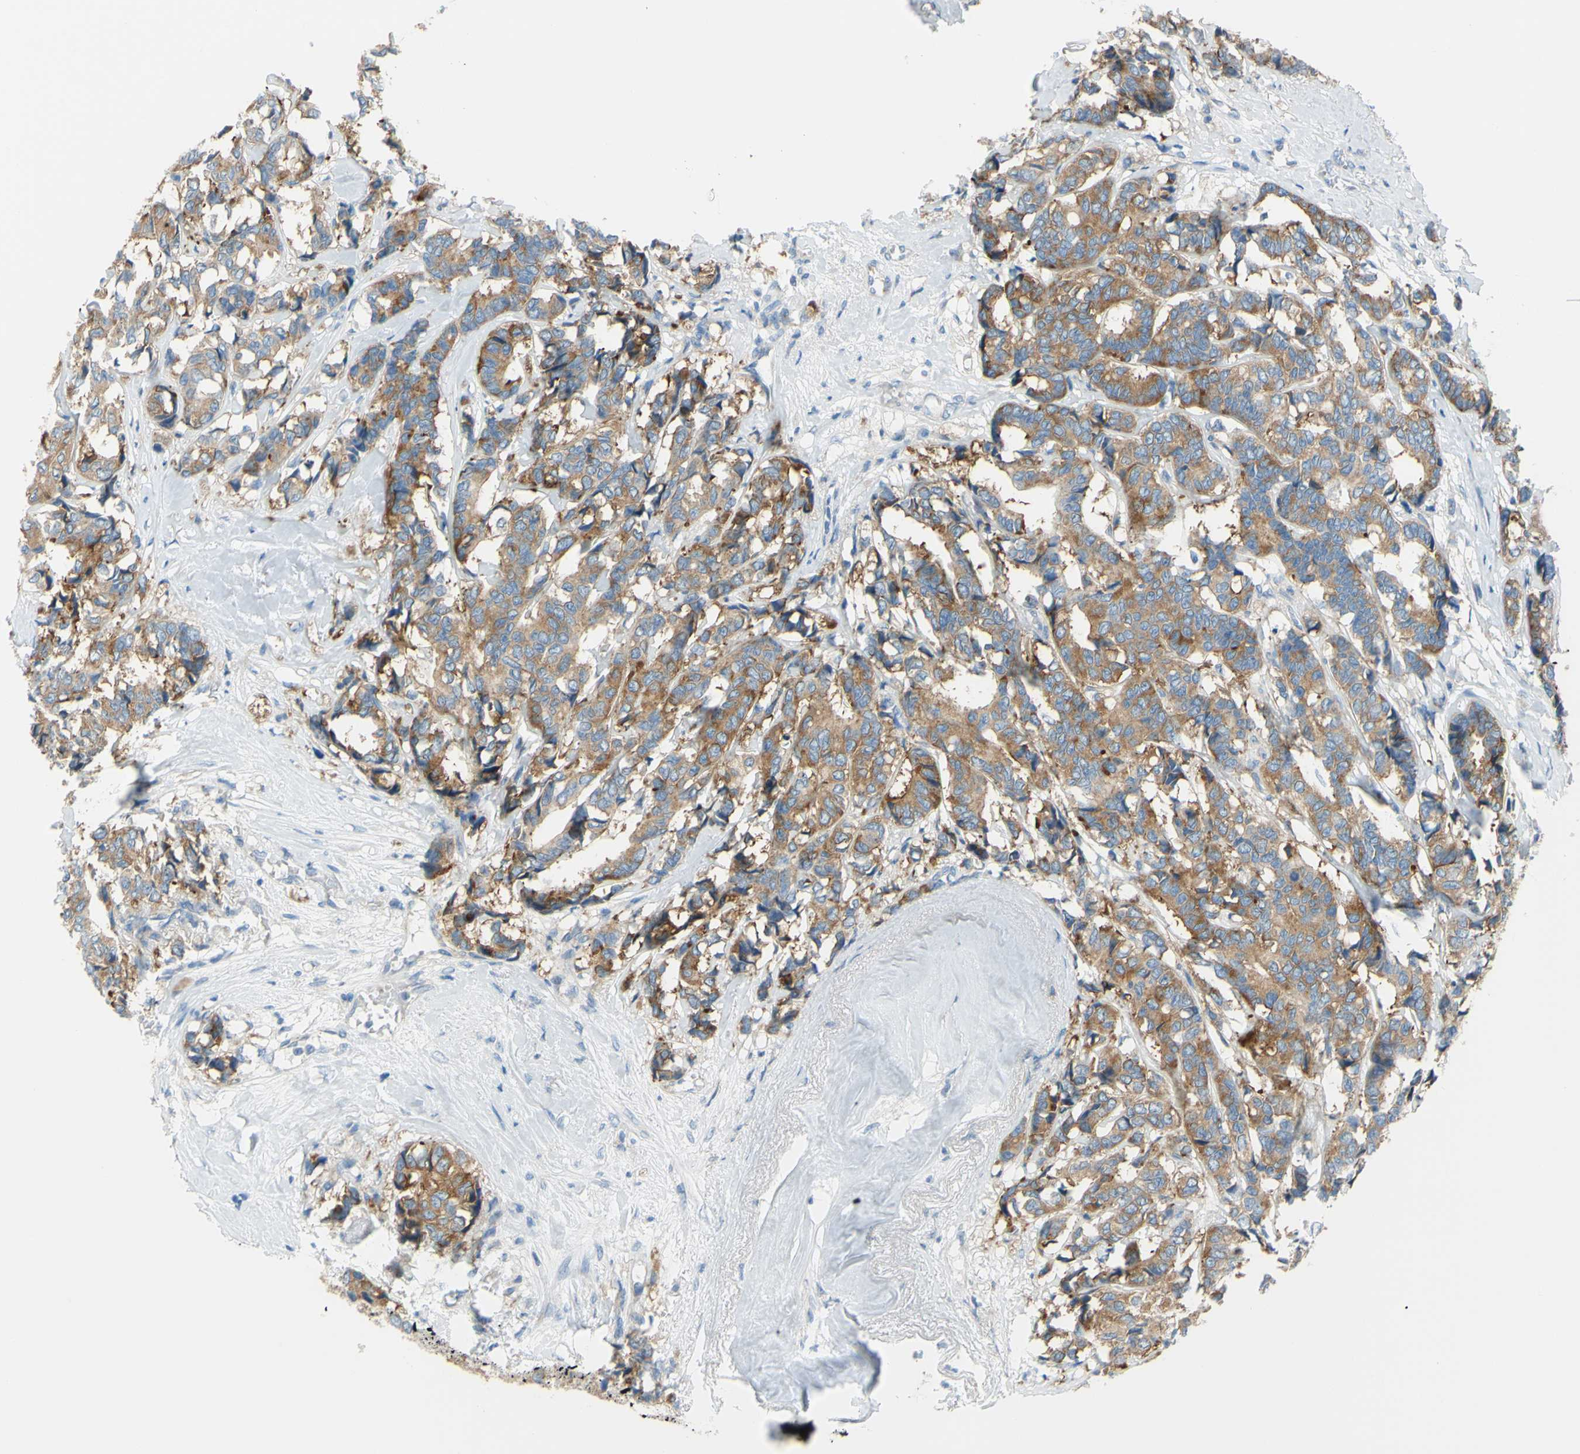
{"staining": {"intensity": "moderate", "quantity": ">75%", "location": "cytoplasmic/membranous"}, "tissue": "breast cancer", "cell_type": "Tumor cells", "image_type": "cancer", "snomed": [{"axis": "morphology", "description": "Duct carcinoma"}, {"axis": "topography", "description": "Breast"}], "caption": "Breast intraductal carcinoma was stained to show a protein in brown. There is medium levels of moderate cytoplasmic/membranous staining in about >75% of tumor cells.", "gene": "FRMD4B", "patient": {"sex": "female", "age": 87}}